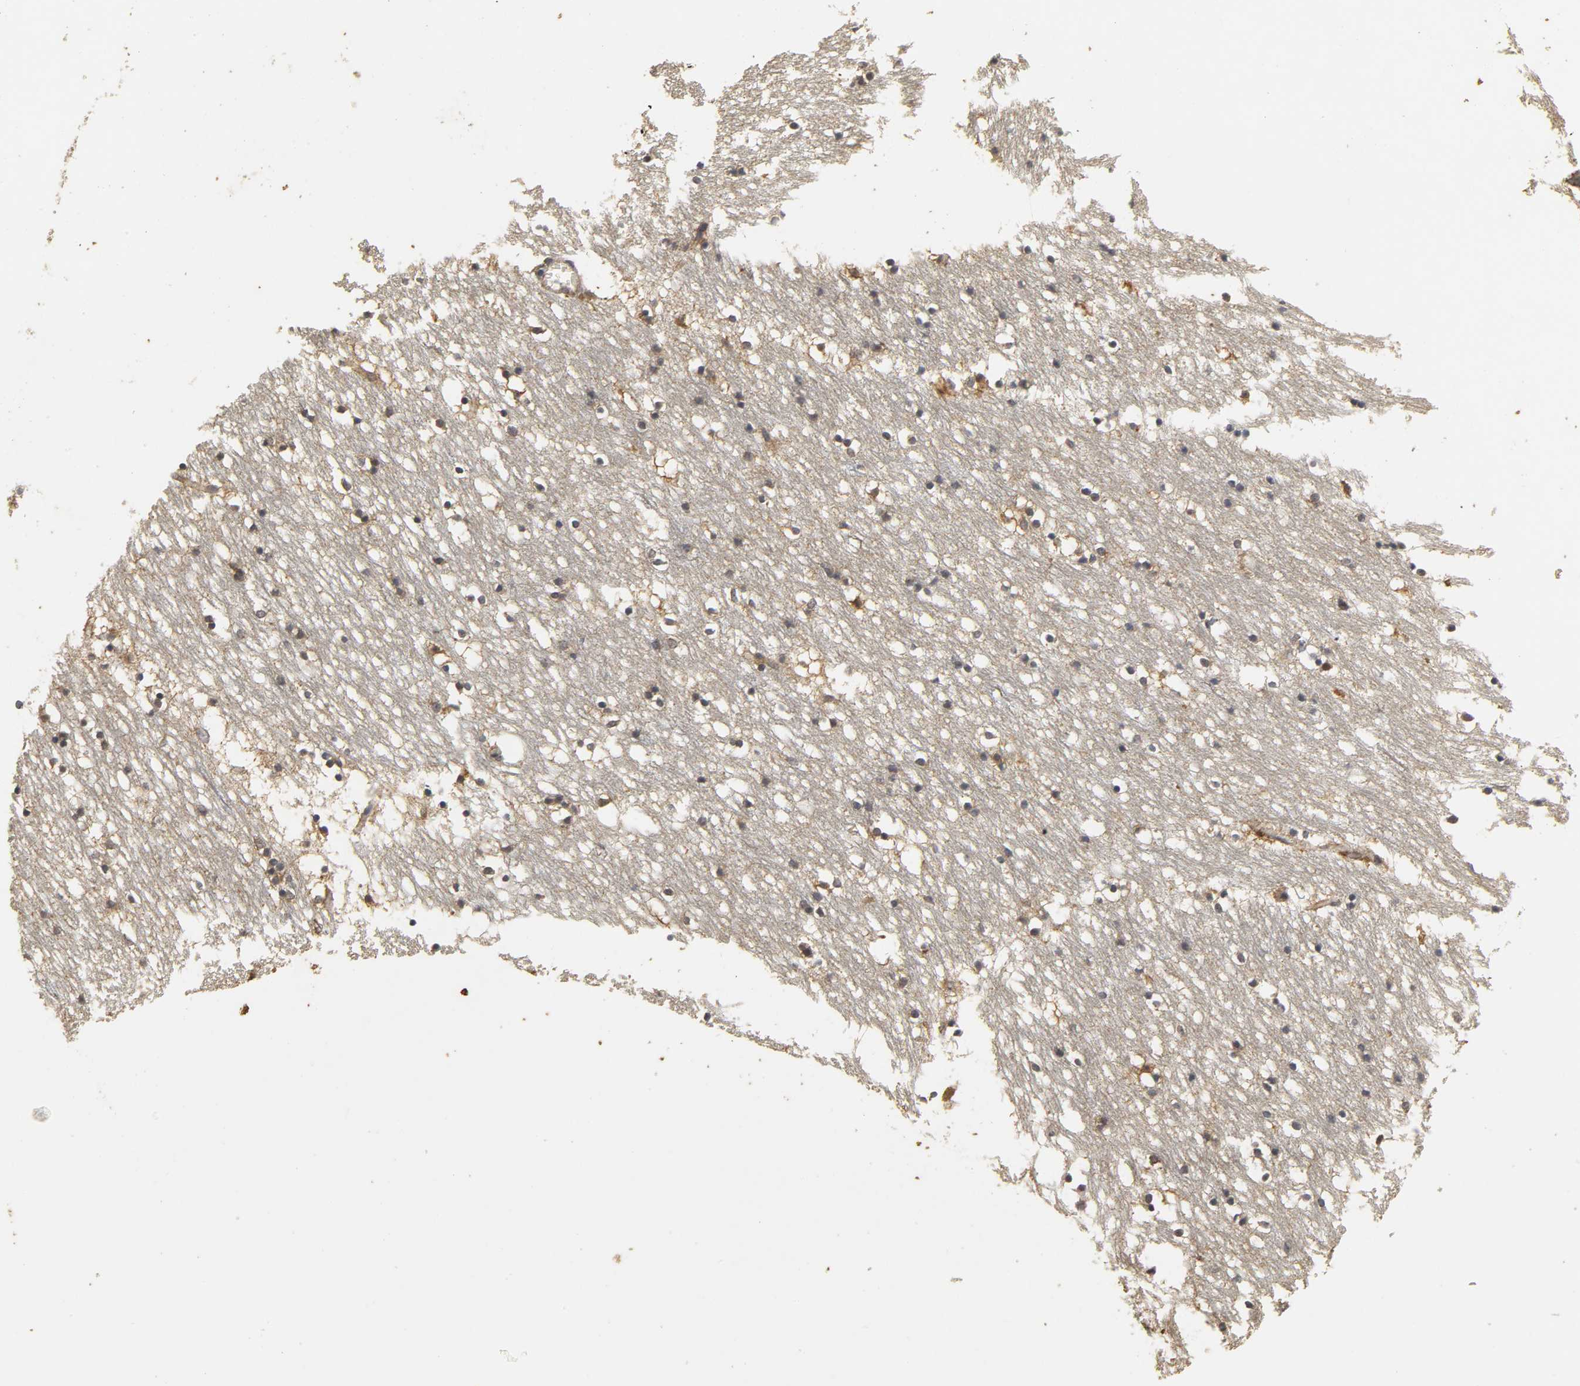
{"staining": {"intensity": "weak", "quantity": "25%-75%", "location": "cytoplasmic/membranous"}, "tissue": "caudate", "cell_type": "Glial cells", "image_type": "normal", "snomed": [{"axis": "morphology", "description": "Normal tissue, NOS"}, {"axis": "topography", "description": "Lateral ventricle wall"}], "caption": "A micrograph of caudate stained for a protein displays weak cytoplasmic/membranous brown staining in glial cells. Nuclei are stained in blue.", "gene": "TRAF6", "patient": {"sex": "male", "age": 45}}